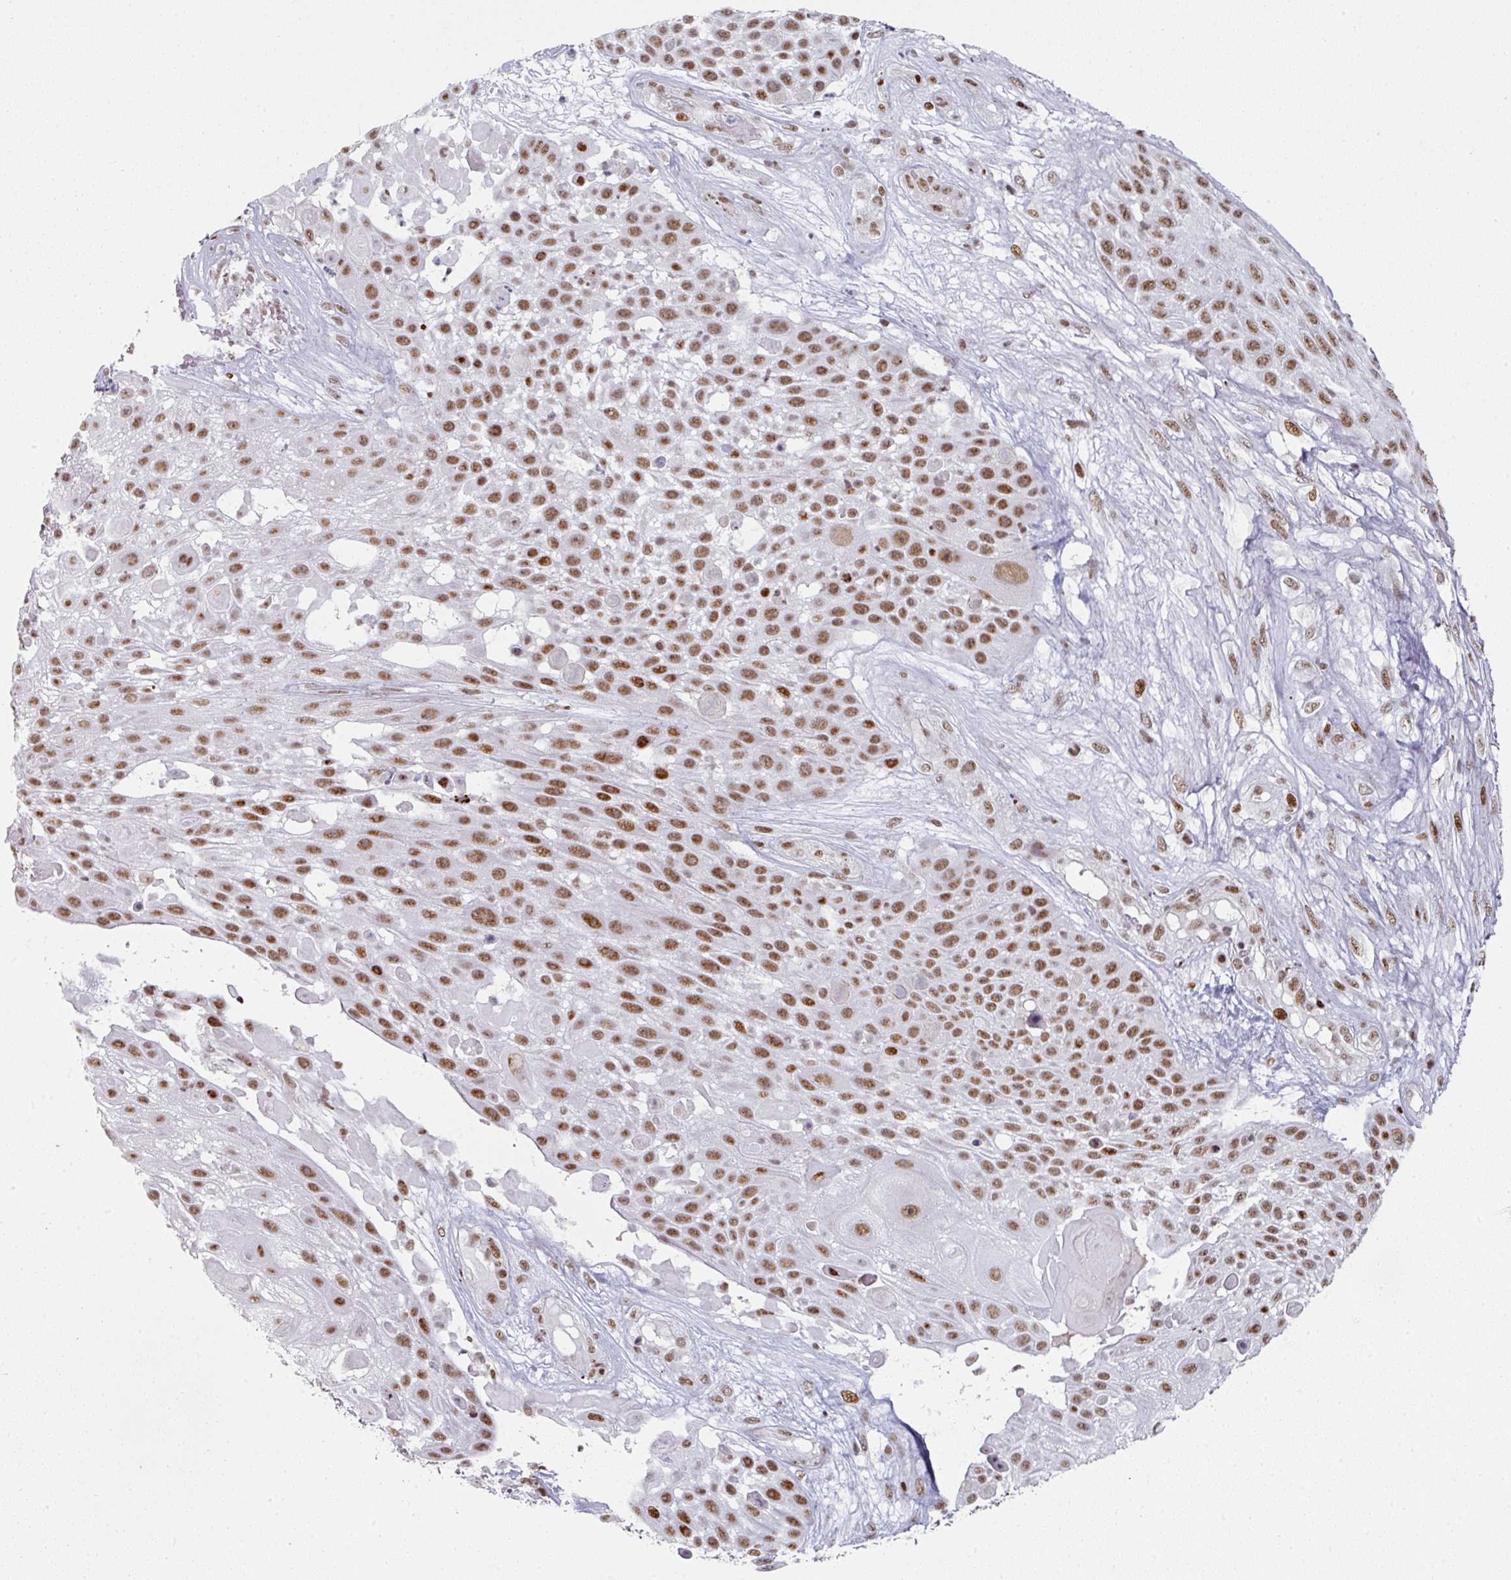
{"staining": {"intensity": "moderate", "quantity": ">75%", "location": "nuclear"}, "tissue": "skin cancer", "cell_type": "Tumor cells", "image_type": "cancer", "snomed": [{"axis": "morphology", "description": "Squamous cell carcinoma, NOS"}, {"axis": "topography", "description": "Skin"}], "caption": "Skin cancer (squamous cell carcinoma) stained with DAB immunohistochemistry (IHC) exhibits medium levels of moderate nuclear positivity in approximately >75% of tumor cells.", "gene": "SF3B5", "patient": {"sex": "female", "age": 86}}